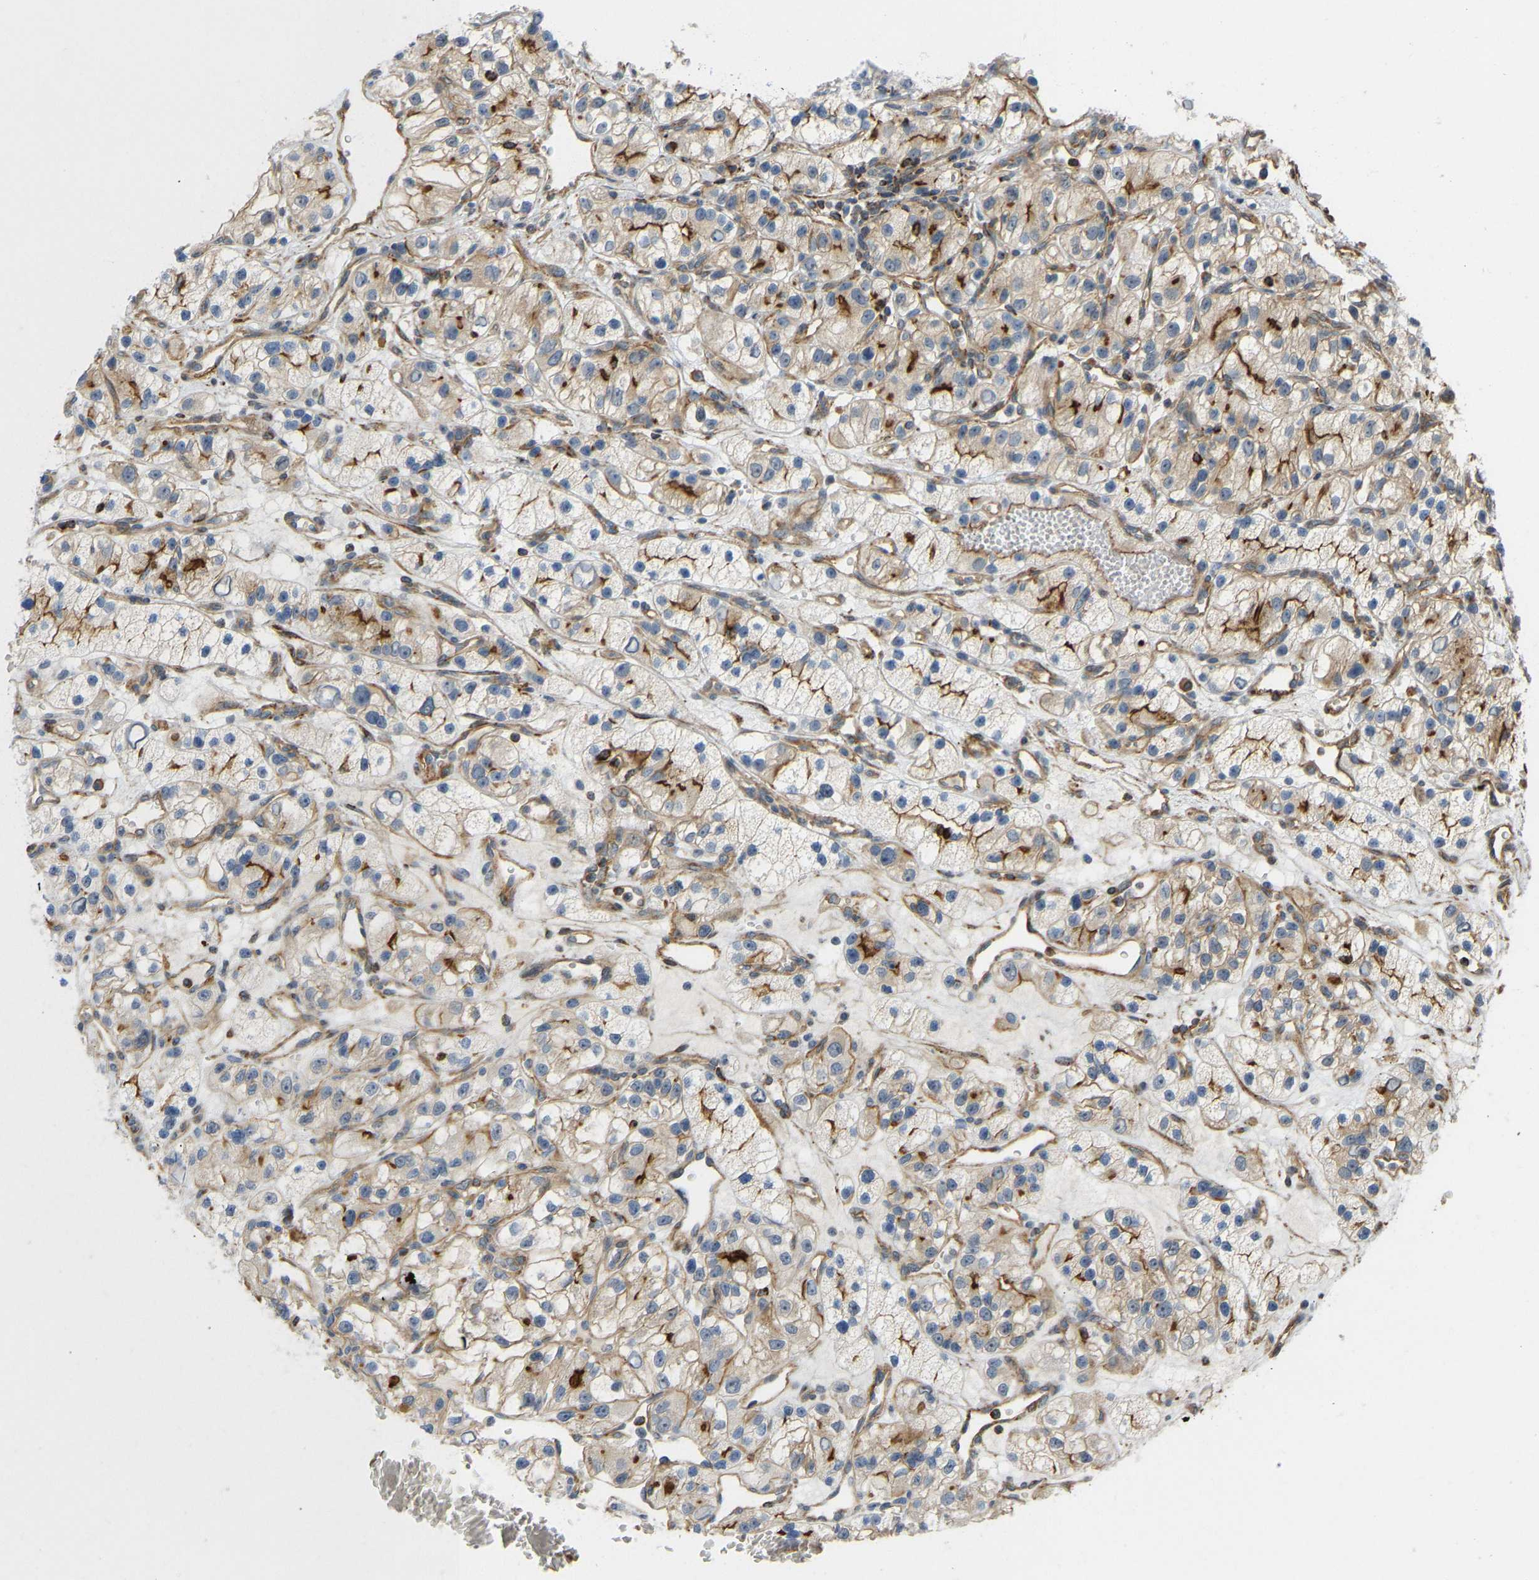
{"staining": {"intensity": "moderate", "quantity": ">75%", "location": "cytoplasmic/membranous"}, "tissue": "renal cancer", "cell_type": "Tumor cells", "image_type": "cancer", "snomed": [{"axis": "morphology", "description": "Adenocarcinoma, NOS"}, {"axis": "topography", "description": "Kidney"}], "caption": "Immunohistochemistry micrograph of neoplastic tissue: human renal adenocarcinoma stained using immunohistochemistry (IHC) demonstrates medium levels of moderate protein expression localized specifically in the cytoplasmic/membranous of tumor cells, appearing as a cytoplasmic/membranous brown color.", "gene": "KIAA1671", "patient": {"sex": "female", "age": 57}}